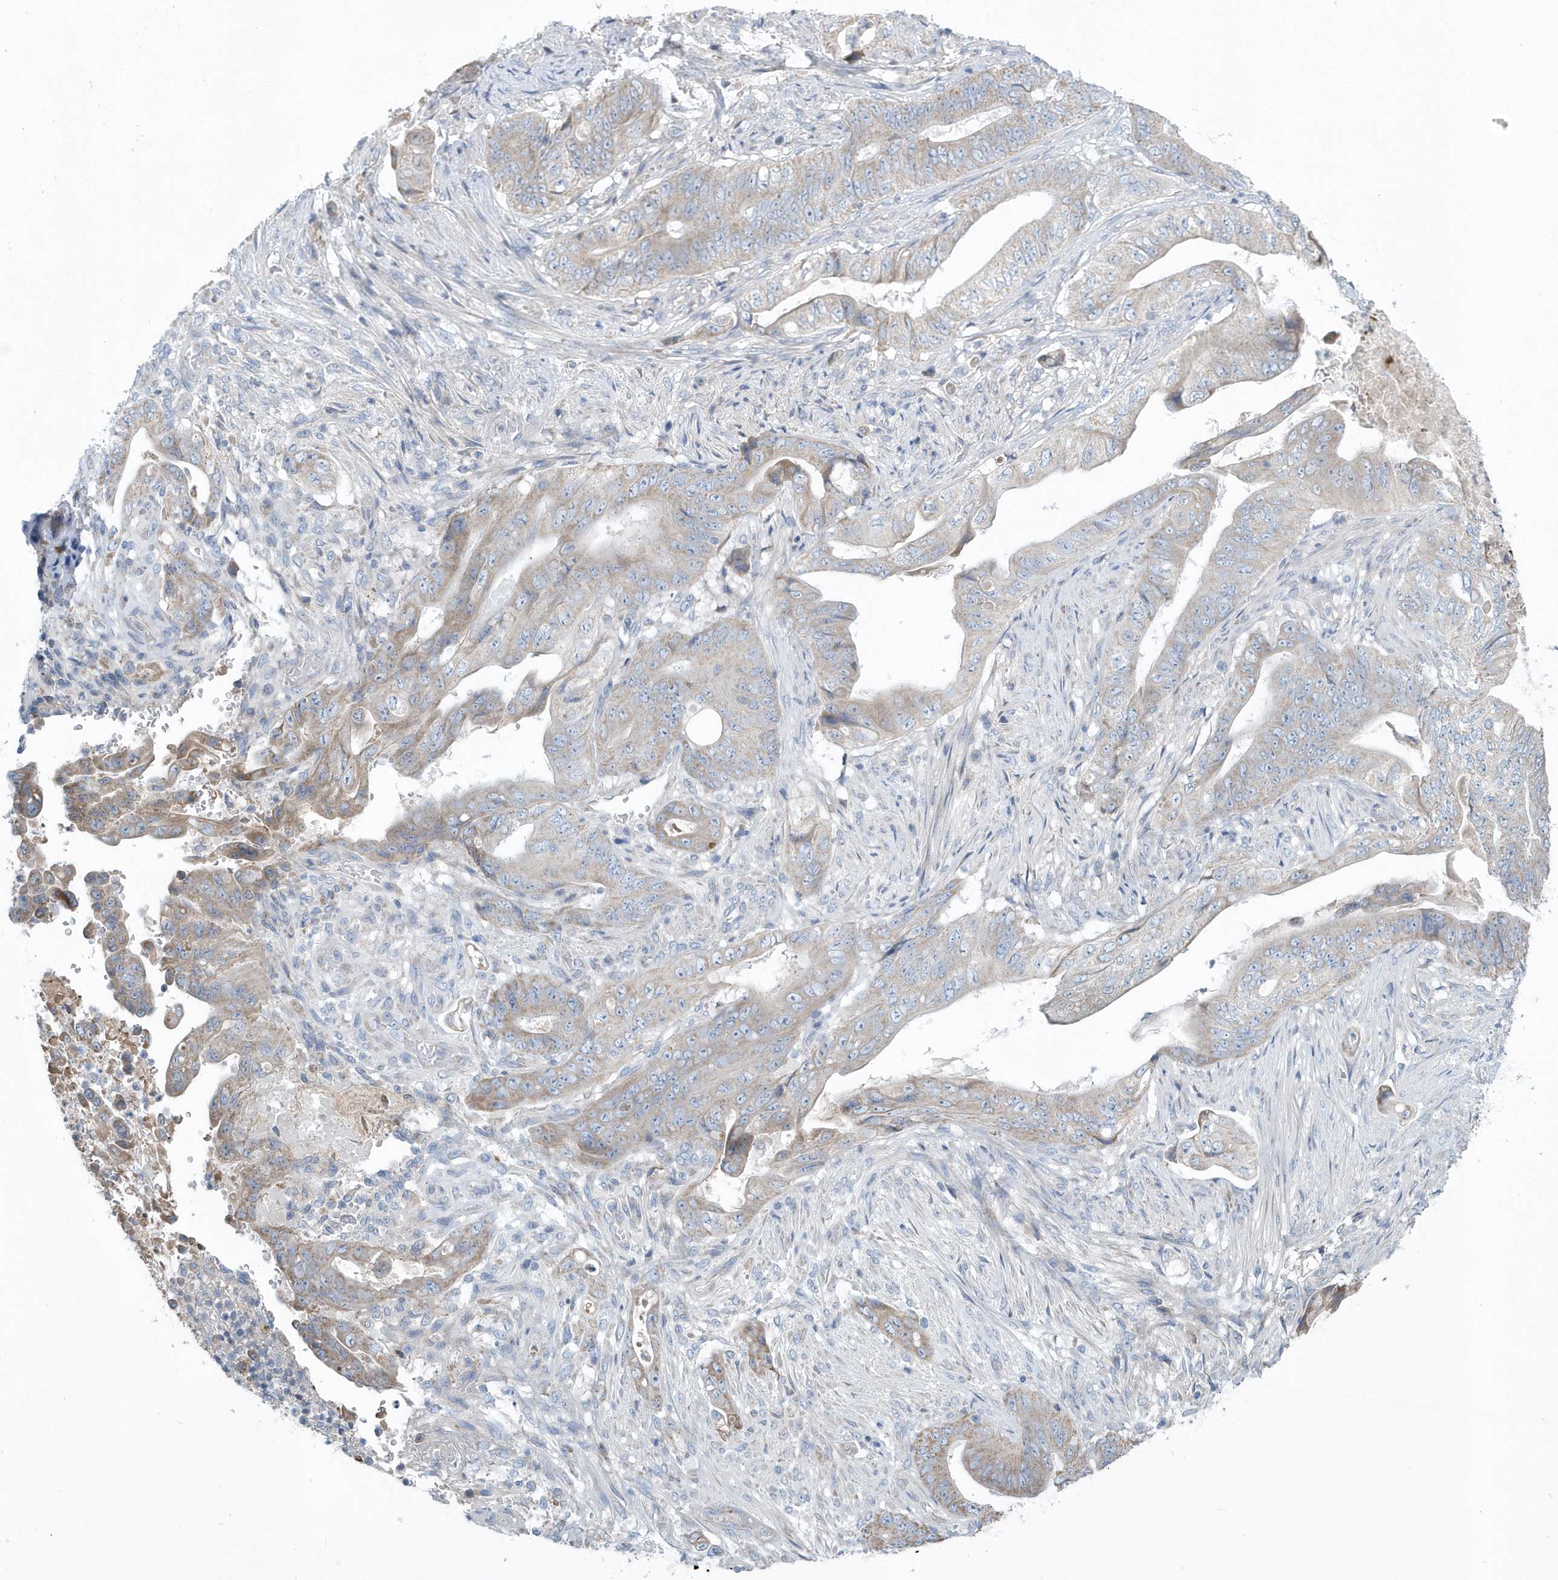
{"staining": {"intensity": "weak", "quantity": "25%-75%", "location": "cytoplasmic/membranous"}, "tissue": "stomach cancer", "cell_type": "Tumor cells", "image_type": "cancer", "snomed": [{"axis": "morphology", "description": "Adenocarcinoma, NOS"}, {"axis": "topography", "description": "Stomach"}], "caption": "The image reveals a brown stain indicating the presence of a protein in the cytoplasmic/membranous of tumor cells in adenocarcinoma (stomach).", "gene": "SPATA18", "patient": {"sex": "female", "age": 73}}